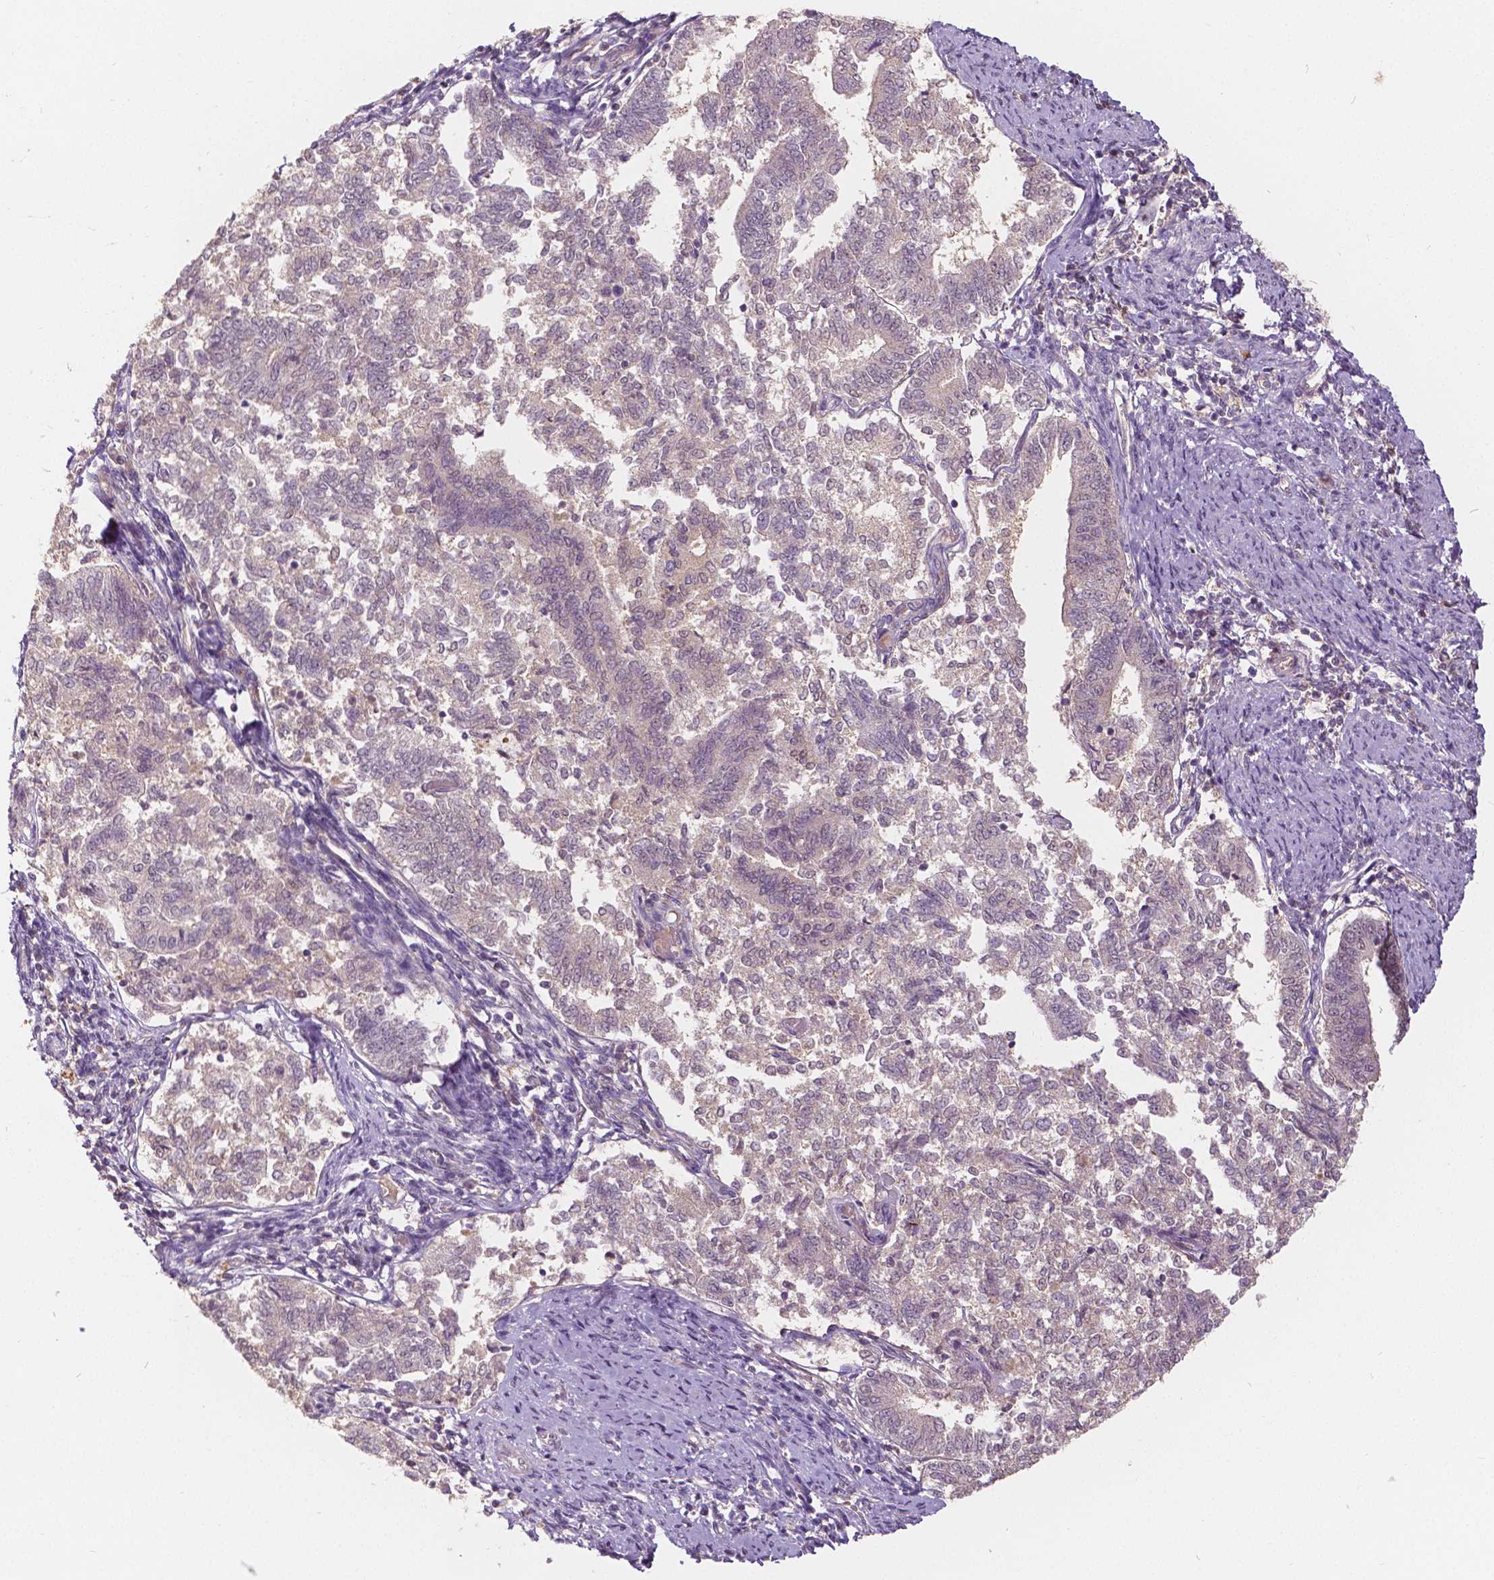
{"staining": {"intensity": "negative", "quantity": "none", "location": "none"}, "tissue": "endometrial cancer", "cell_type": "Tumor cells", "image_type": "cancer", "snomed": [{"axis": "morphology", "description": "Adenocarcinoma, NOS"}, {"axis": "topography", "description": "Endometrium"}], "caption": "The image demonstrates no significant staining in tumor cells of adenocarcinoma (endometrial).", "gene": "NAPRT", "patient": {"sex": "female", "age": 65}}